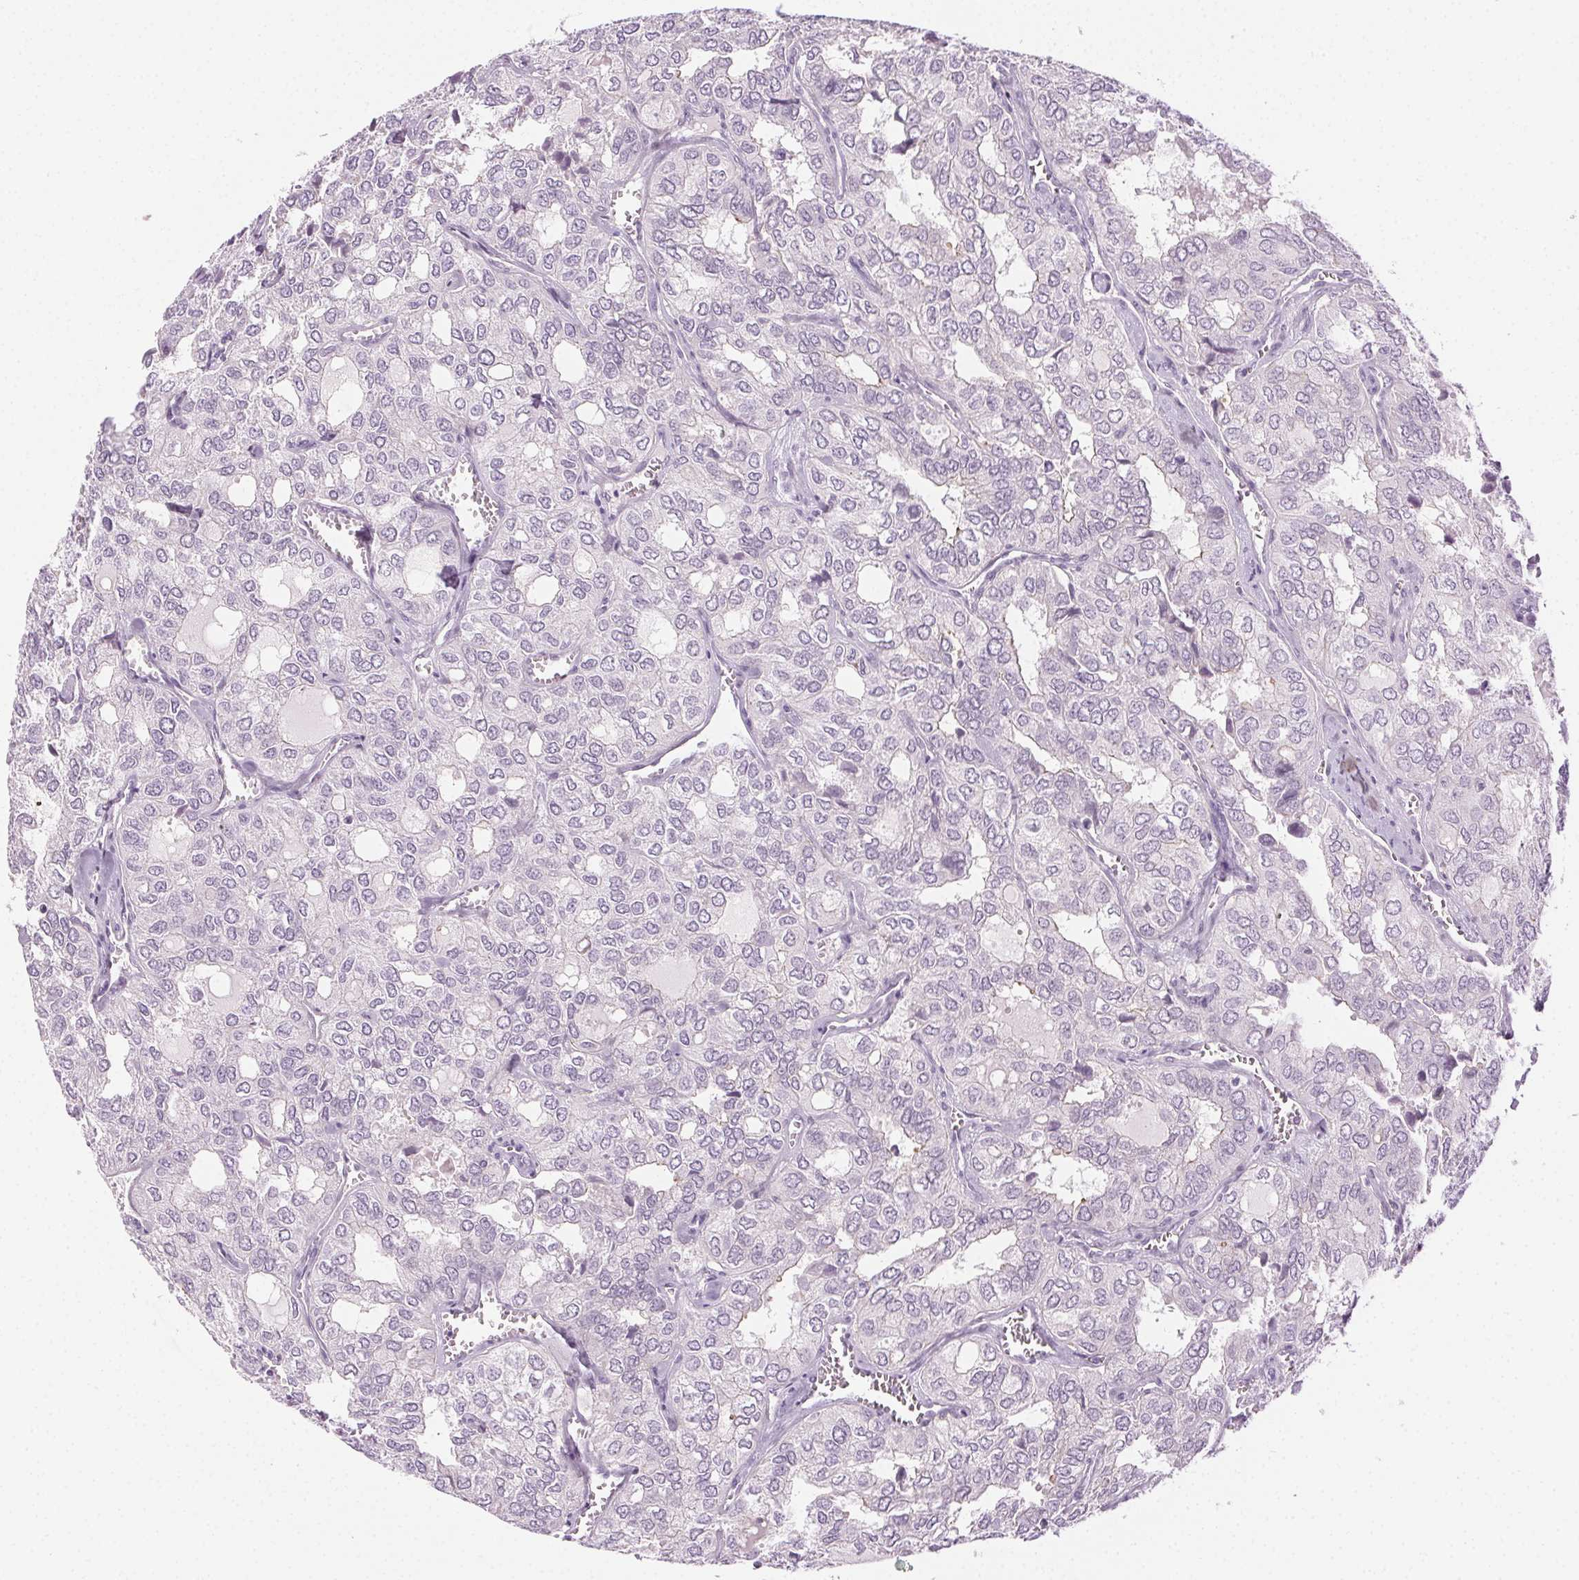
{"staining": {"intensity": "negative", "quantity": "none", "location": "none"}, "tissue": "thyroid cancer", "cell_type": "Tumor cells", "image_type": "cancer", "snomed": [{"axis": "morphology", "description": "Follicular adenoma carcinoma, NOS"}, {"axis": "topography", "description": "Thyroid gland"}], "caption": "Tumor cells show no significant protein expression in thyroid cancer.", "gene": "AIF1L", "patient": {"sex": "male", "age": 75}}